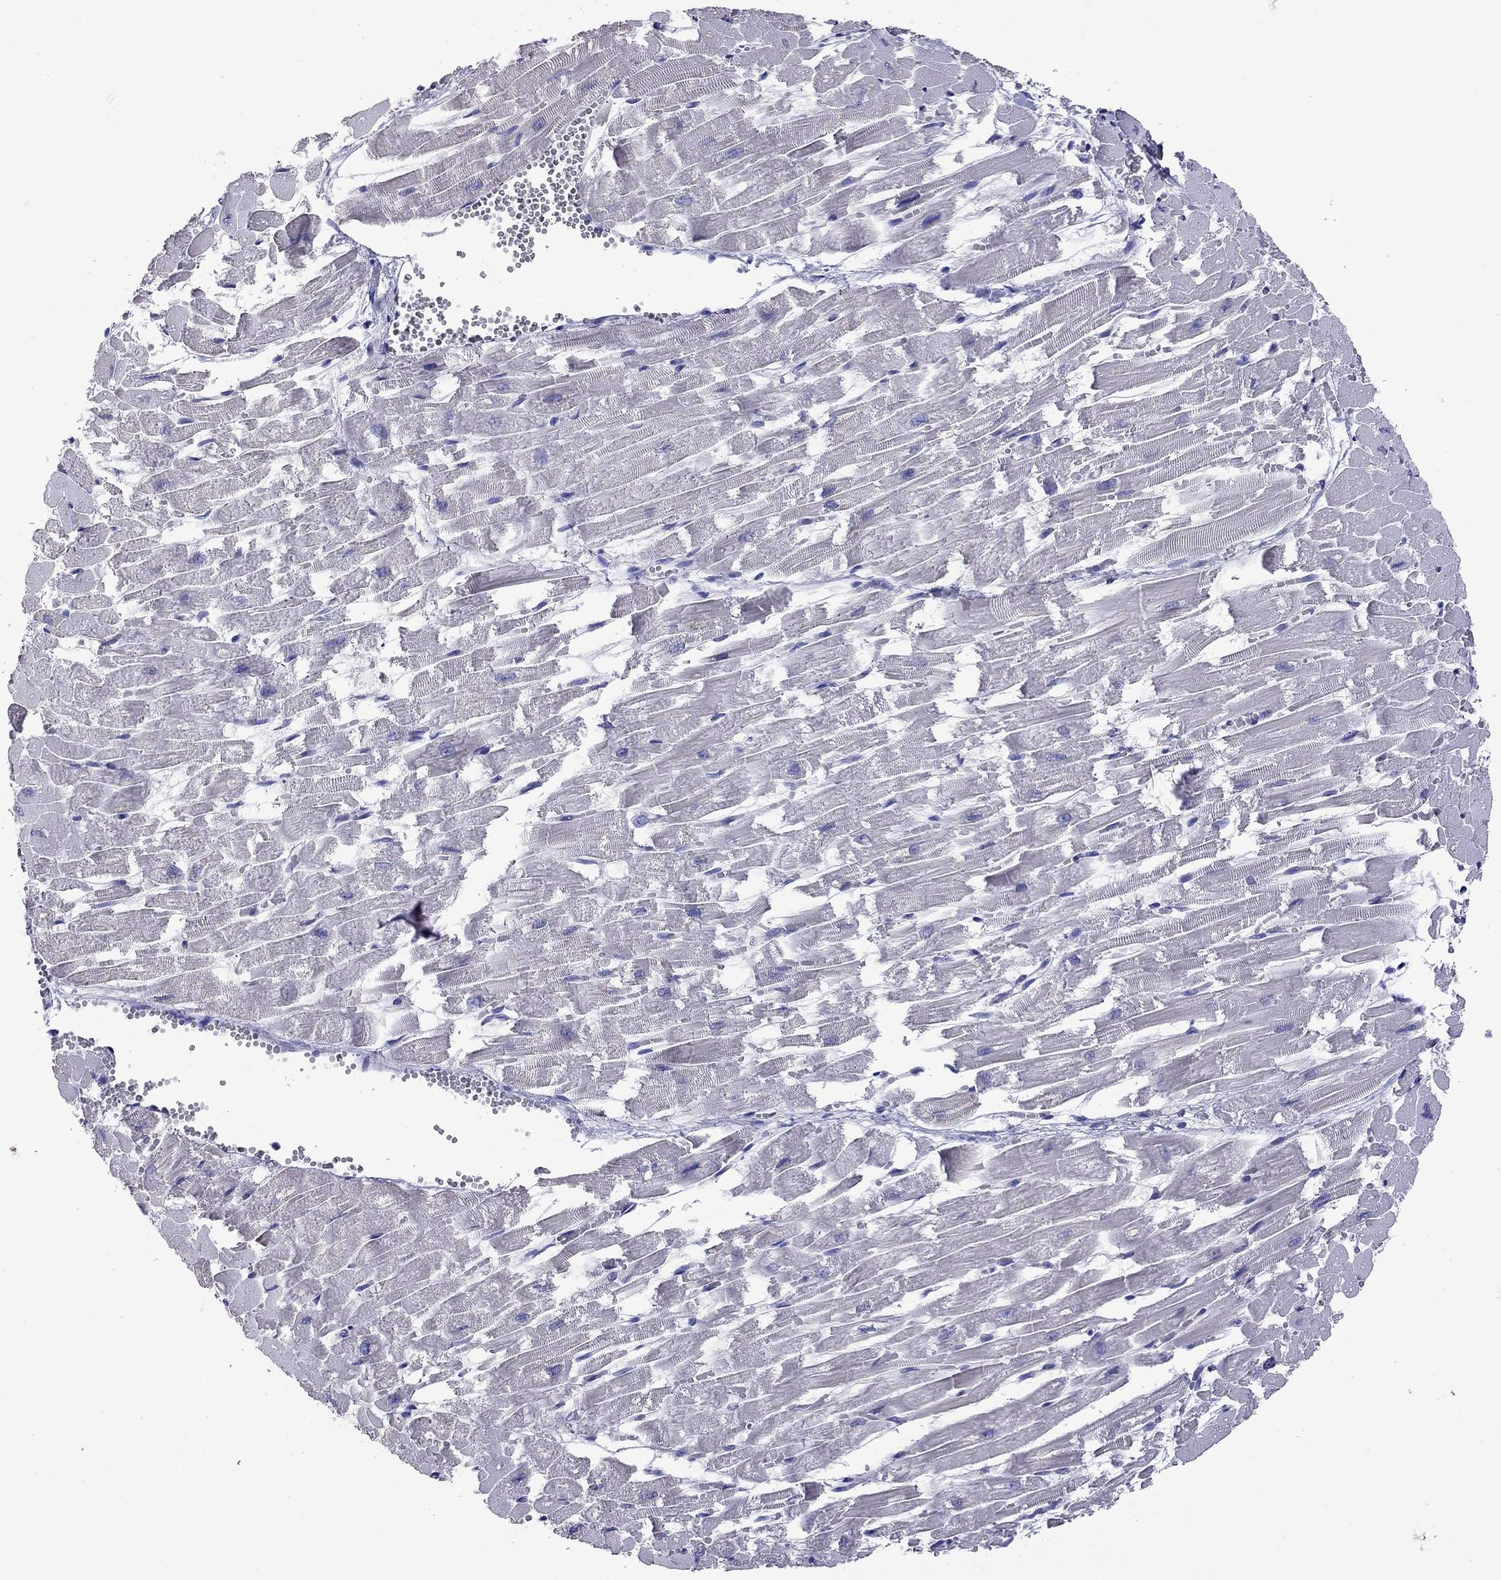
{"staining": {"intensity": "negative", "quantity": "none", "location": "none"}, "tissue": "heart muscle", "cell_type": "Cardiomyocytes", "image_type": "normal", "snomed": [{"axis": "morphology", "description": "Normal tissue, NOS"}, {"axis": "topography", "description": "Heart"}], "caption": "Histopathology image shows no protein staining in cardiomyocytes of normal heart muscle.", "gene": "KIAA2012", "patient": {"sex": "female", "age": 52}}